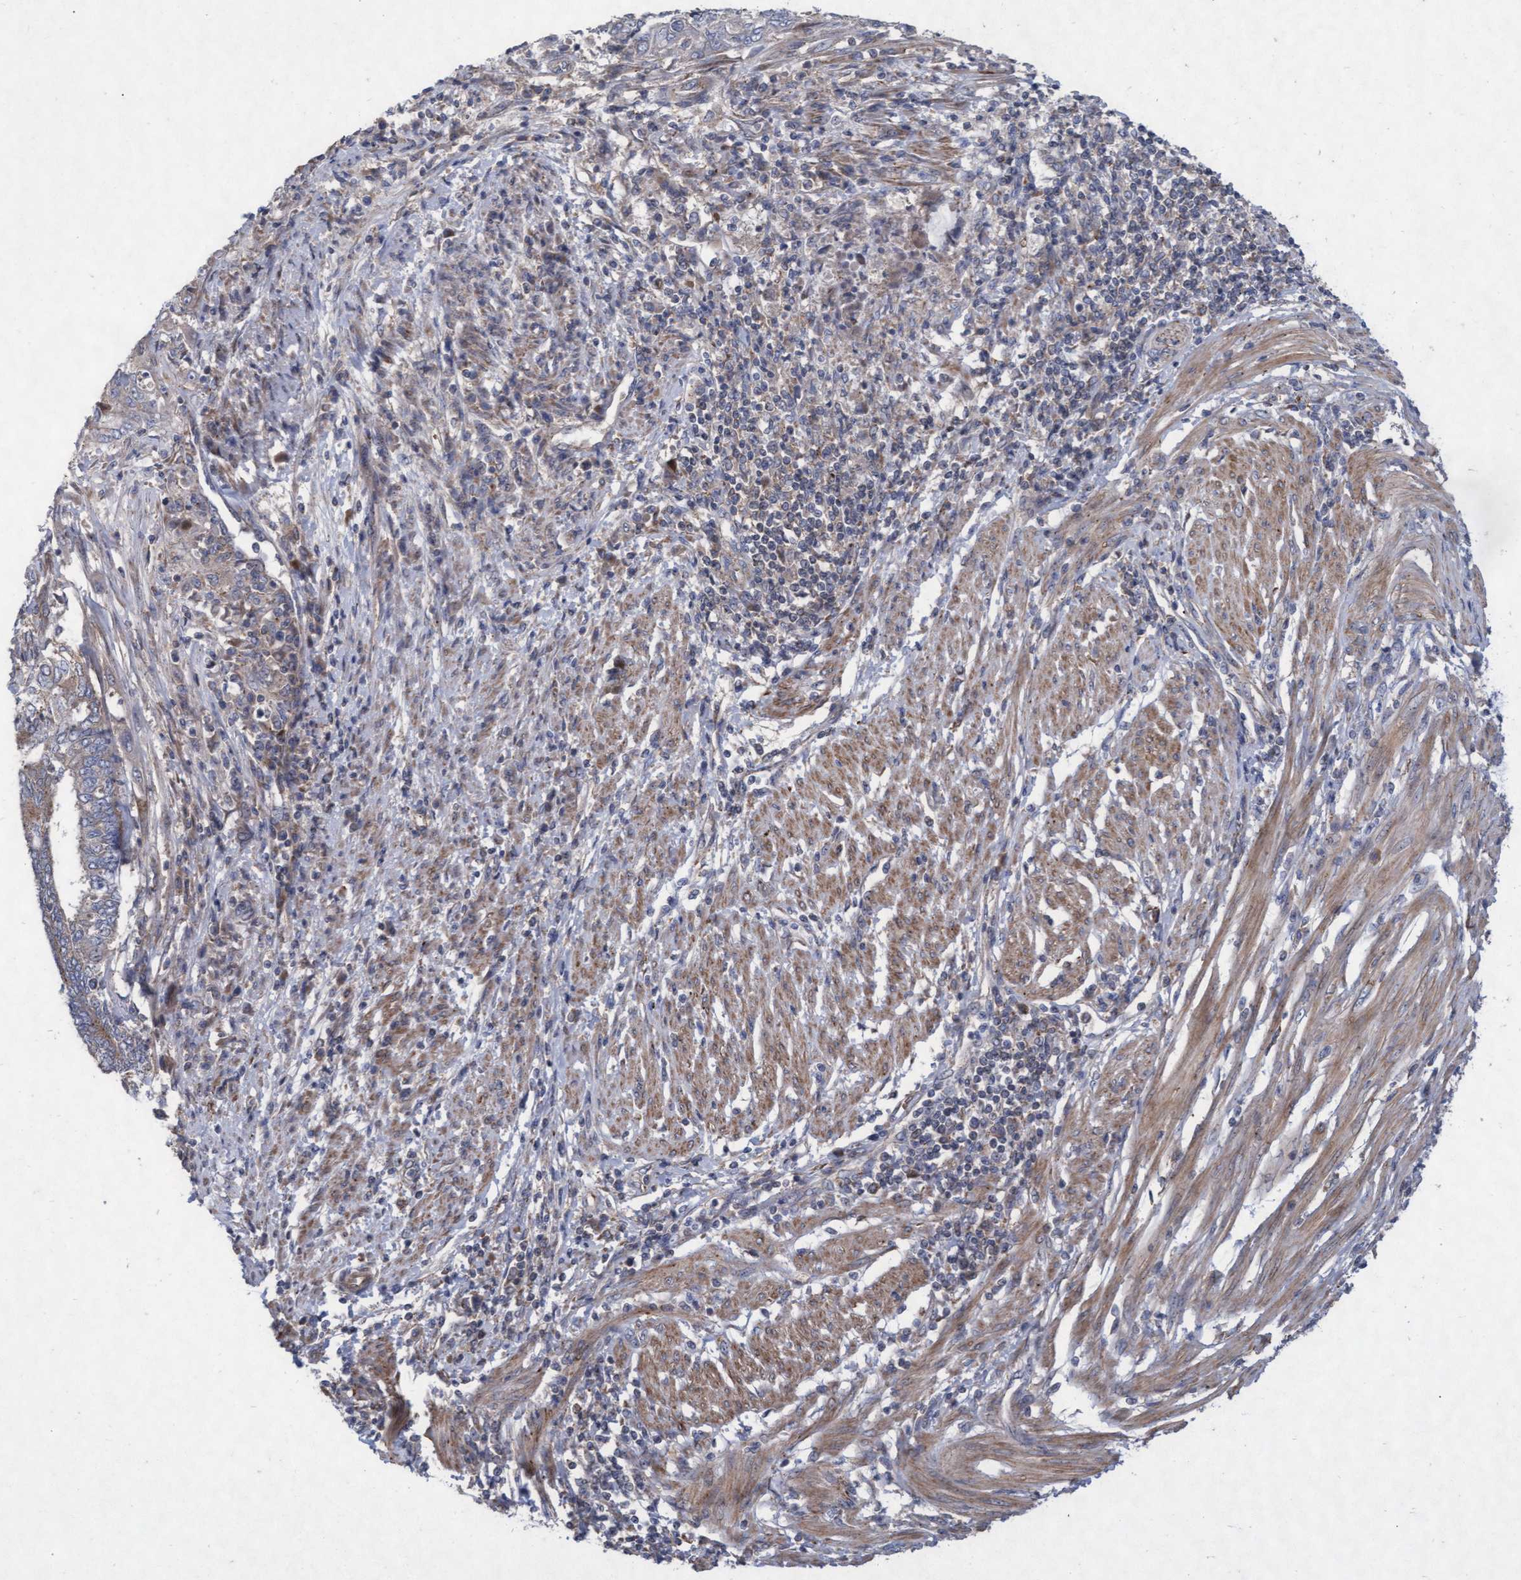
{"staining": {"intensity": "weak", "quantity": "<25%", "location": "cytoplasmic/membranous"}, "tissue": "endometrial cancer", "cell_type": "Tumor cells", "image_type": "cancer", "snomed": [{"axis": "morphology", "description": "Adenocarcinoma, NOS"}, {"axis": "topography", "description": "Uterus"}, {"axis": "topography", "description": "Endometrium"}], "caption": "Tumor cells are negative for brown protein staining in adenocarcinoma (endometrial).", "gene": "ABCF2", "patient": {"sex": "female", "age": 70}}